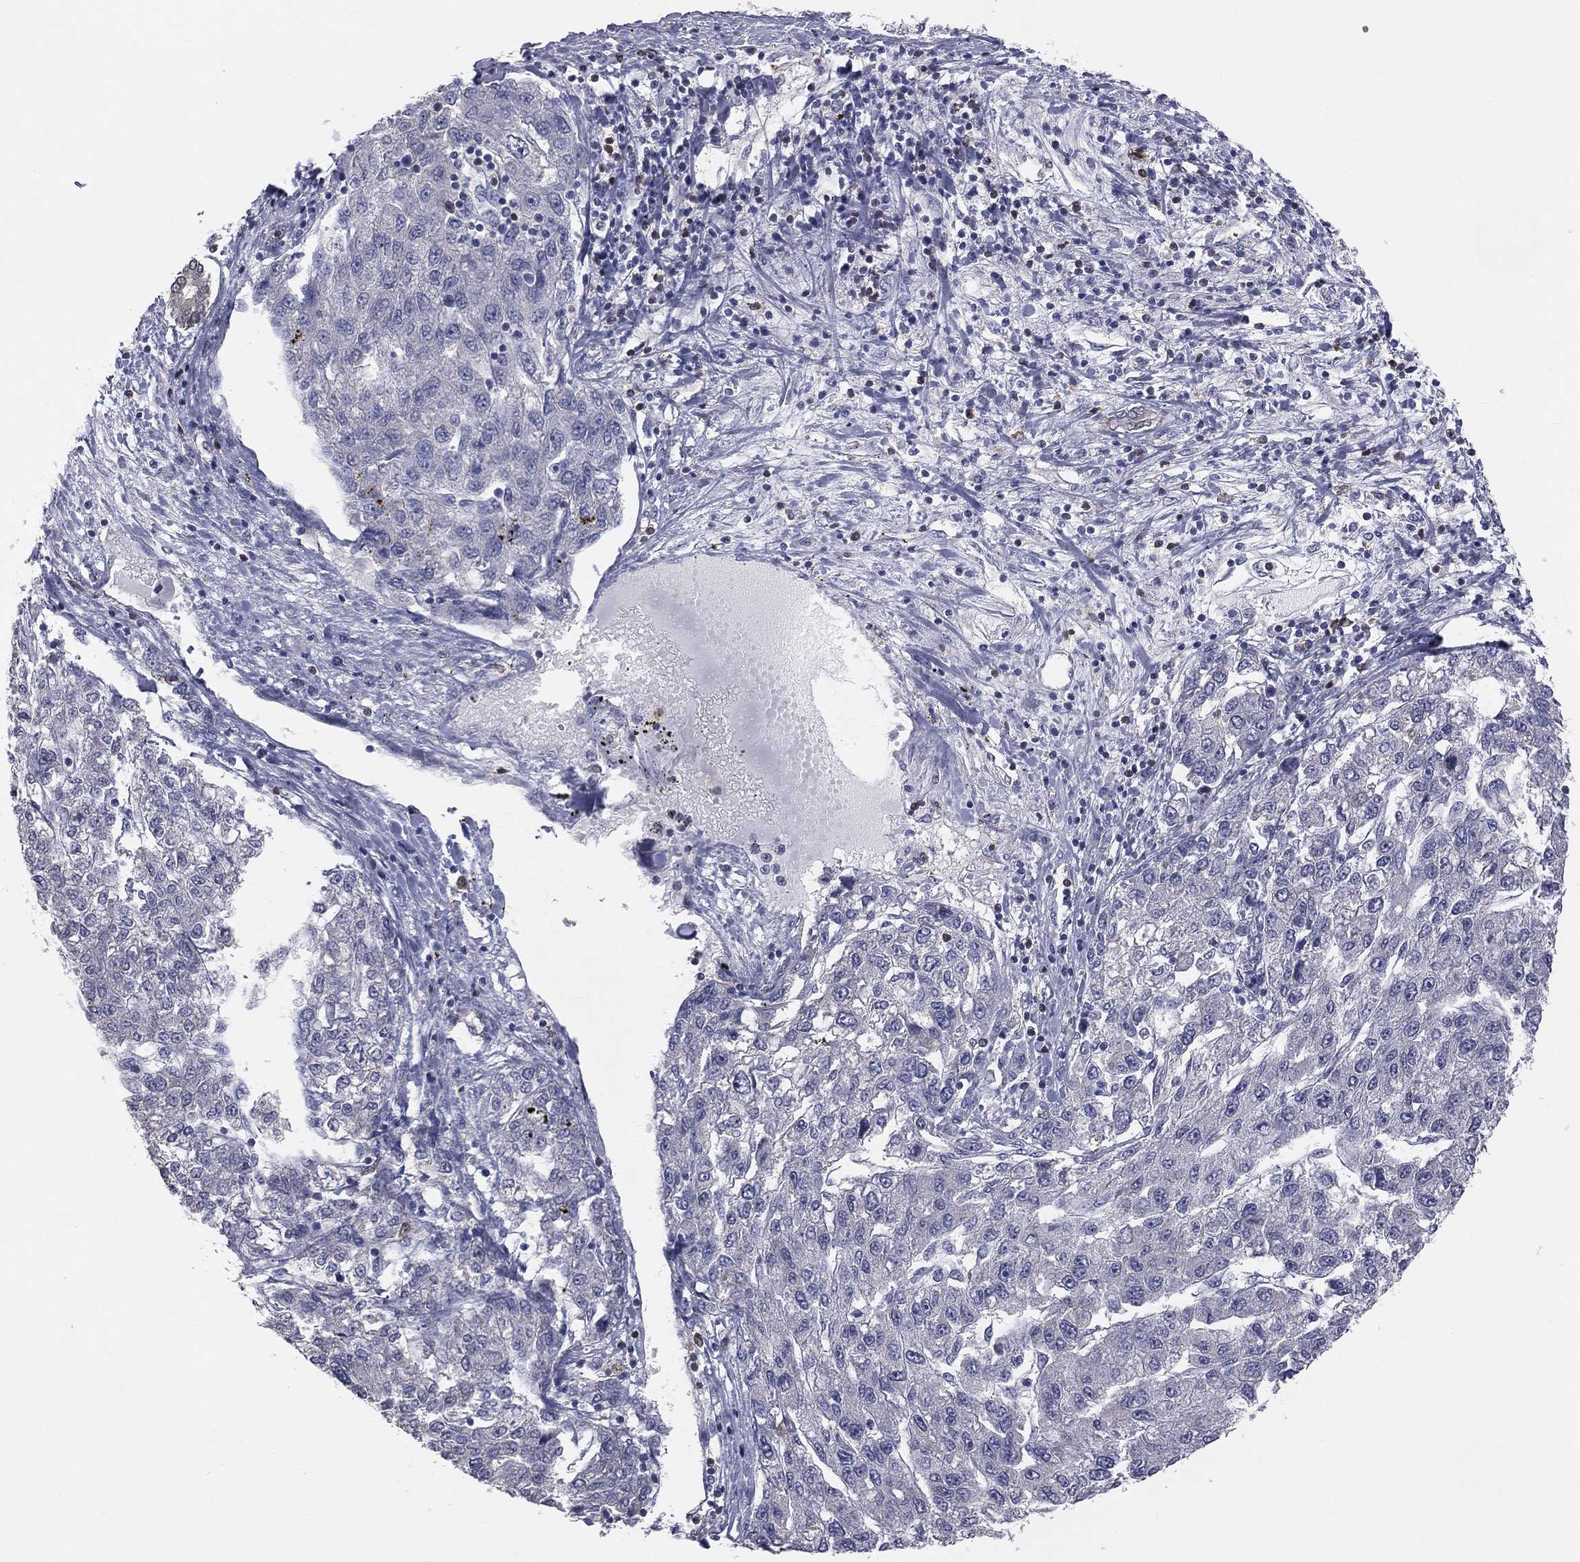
{"staining": {"intensity": "negative", "quantity": "none", "location": "none"}, "tissue": "liver cancer", "cell_type": "Tumor cells", "image_type": "cancer", "snomed": [{"axis": "morphology", "description": "Carcinoma, Hepatocellular, NOS"}, {"axis": "topography", "description": "Liver"}], "caption": "An image of human liver cancer is negative for staining in tumor cells.", "gene": "DMKN", "patient": {"sex": "male", "age": 56}}